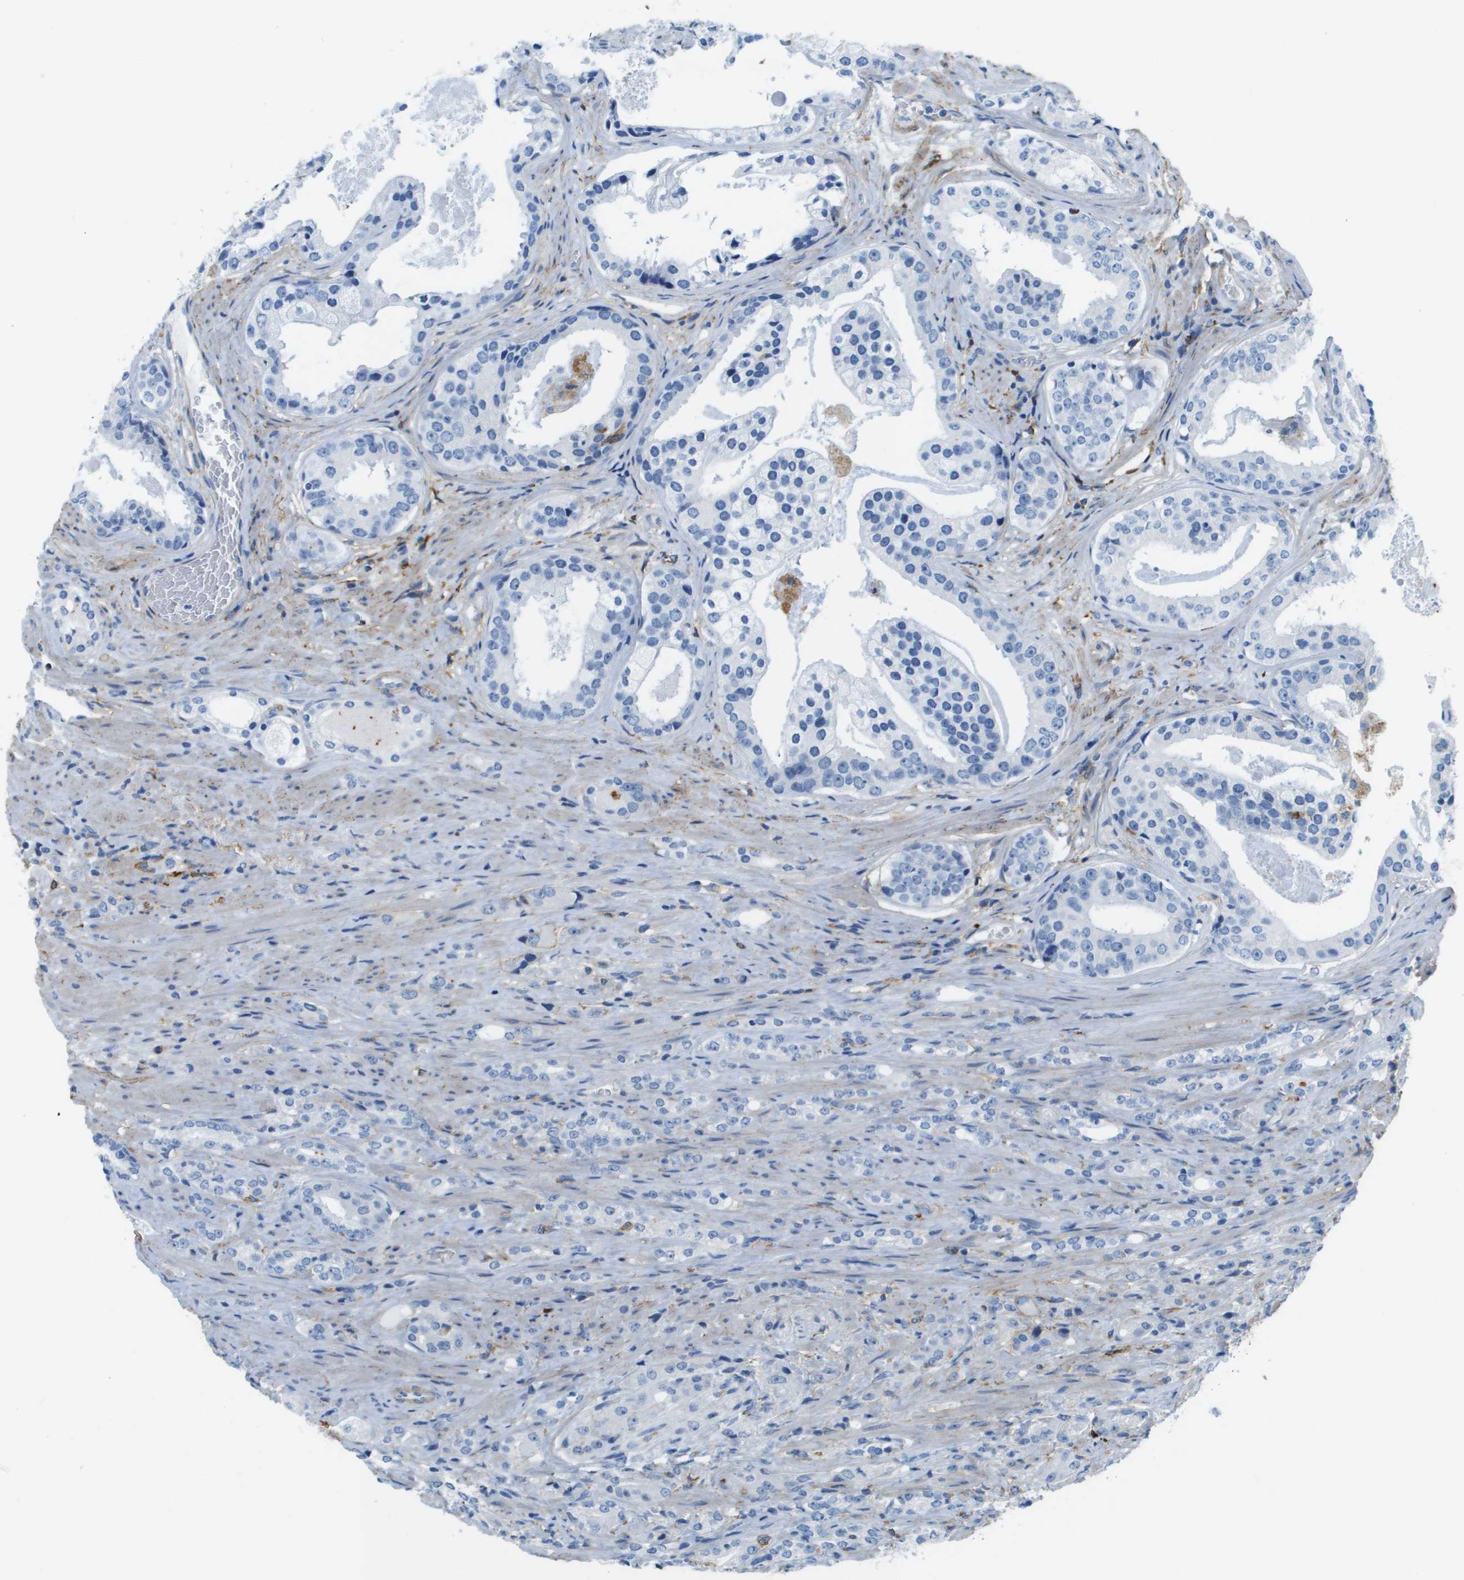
{"staining": {"intensity": "negative", "quantity": "none", "location": "none"}, "tissue": "prostate cancer", "cell_type": "Tumor cells", "image_type": "cancer", "snomed": [{"axis": "morphology", "description": "Adenocarcinoma, High grade"}, {"axis": "topography", "description": "Prostate"}], "caption": "A micrograph of human prostate cancer (high-grade adenocarcinoma) is negative for staining in tumor cells.", "gene": "ZBTB43", "patient": {"sex": "male", "age": 71}}